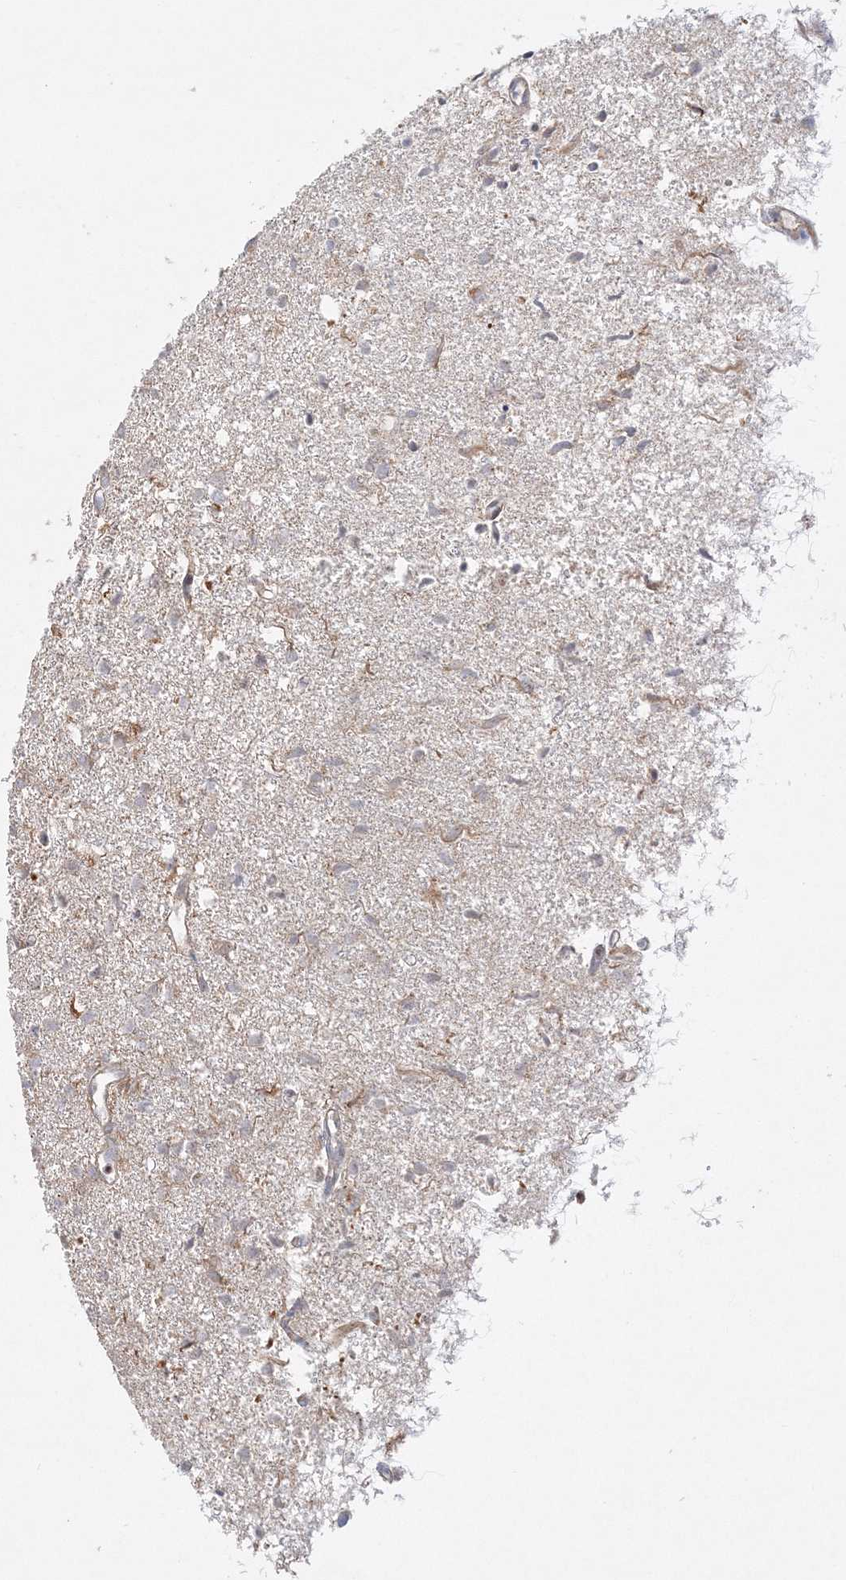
{"staining": {"intensity": "moderate", "quantity": "25%-75%", "location": "cytoplasmic/membranous"}, "tissue": "glioma", "cell_type": "Tumor cells", "image_type": "cancer", "snomed": [{"axis": "morphology", "description": "Glioma, malignant, High grade"}, {"axis": "topography", "description": "Brain"}], "caption": "Moderate cytoplasmic/membranous staining is seen in about 25%-75% of tumor cells in malignant high-grade glioma.", "gene": "RAB11FIP2", "patient": {"sex": "female", "age": 59}}